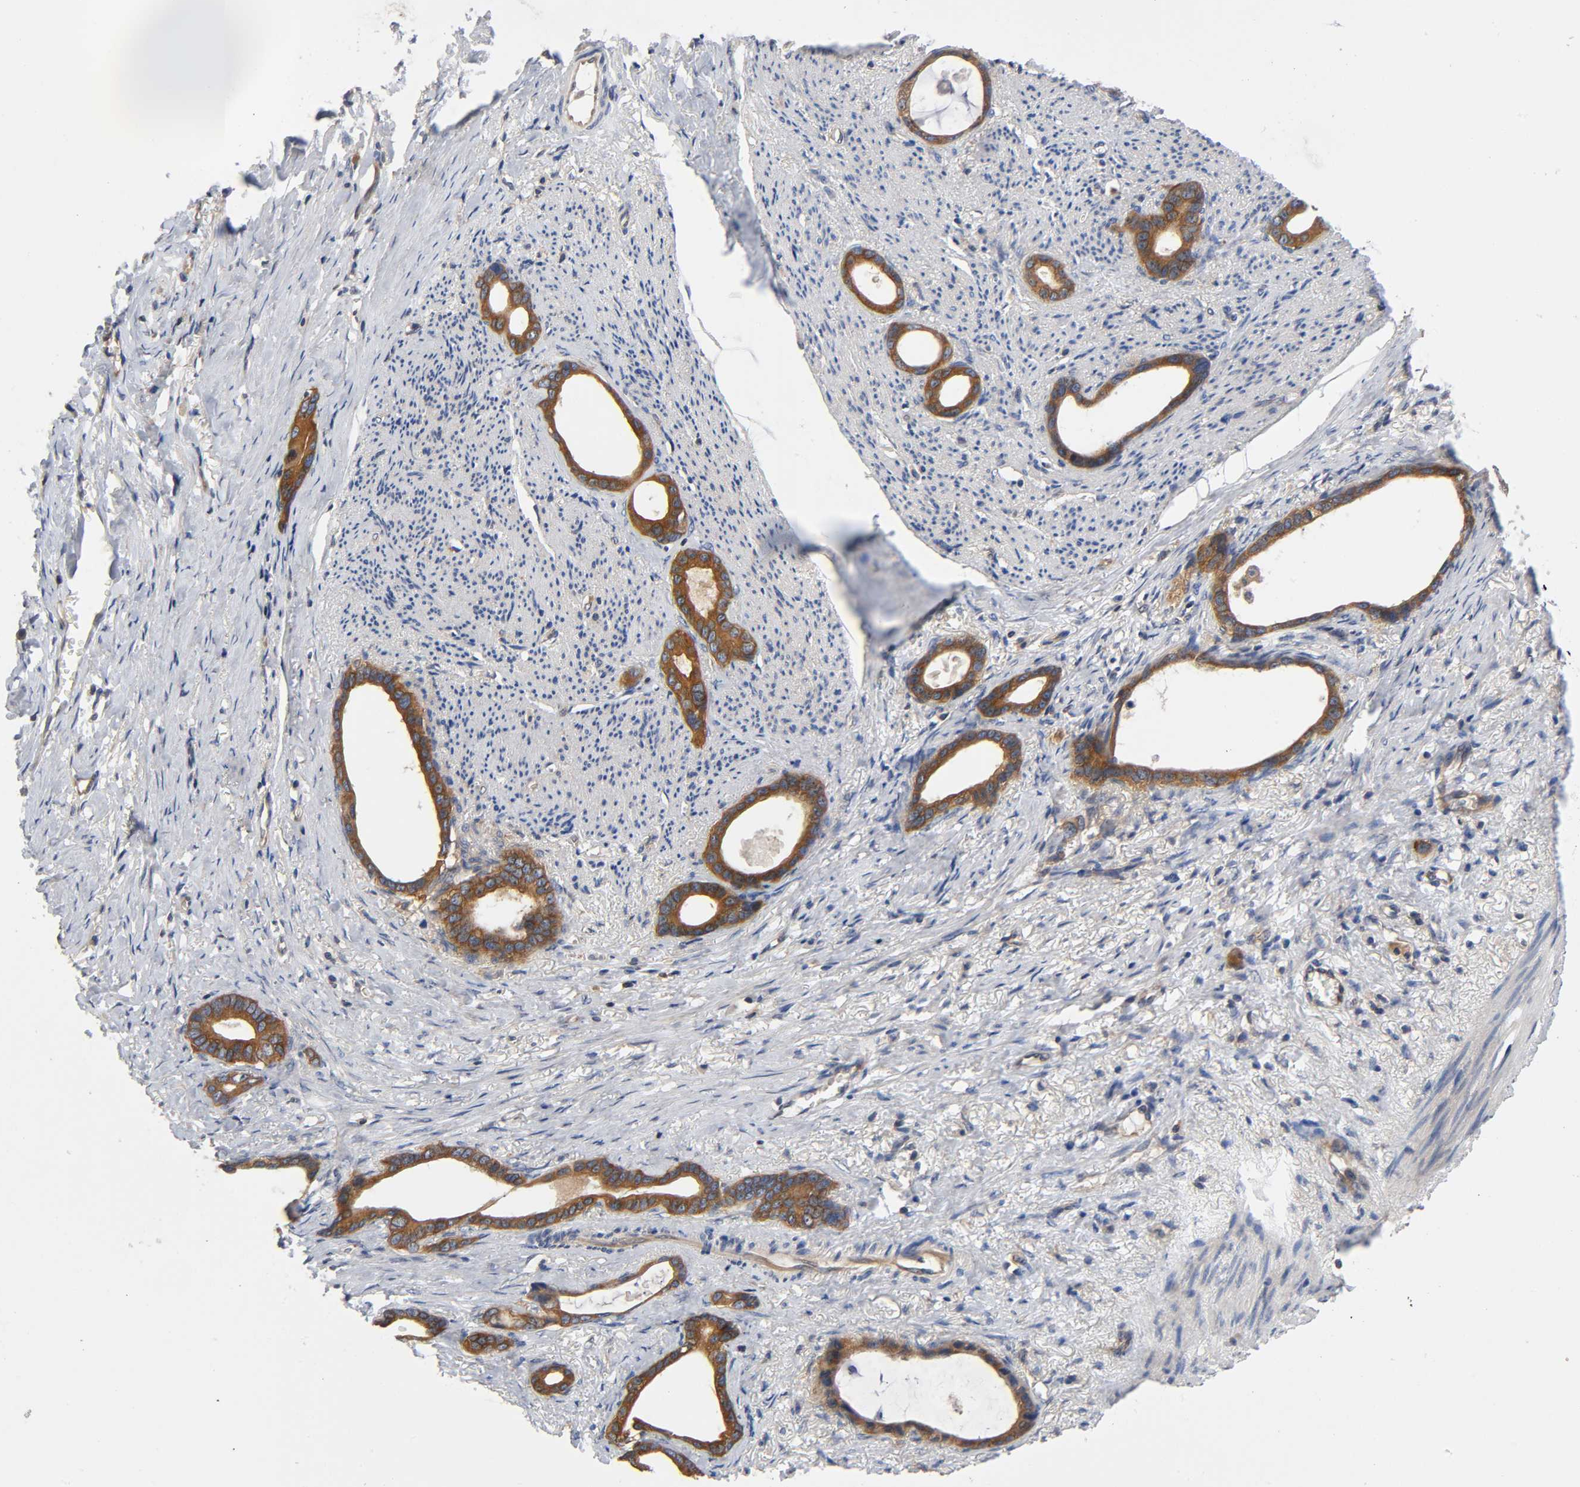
{"staining": {"intensity": "strong", "quantity": ">75%", "location": "cytoplasmic/membranous"}, "tissue": "stomach cancer", "cell_type": "Tumor cells", "image_type": "cancer", "snomed": [{"axis": "morphology", "description": "Adenocarcinoma, NOS"}, {"axis": "topography", "description": "Stomach"}], "caption": "DAB (3,3'-diaminobenzidine) immunohistochemical staining of stomach cancer (adenocarcinoma) reveals strong cytoplasmic/membranous protein expression in about >75% of tumor cells.", "gene": "PRKAB1", "patient": {"sex": "female", "age": 75}}